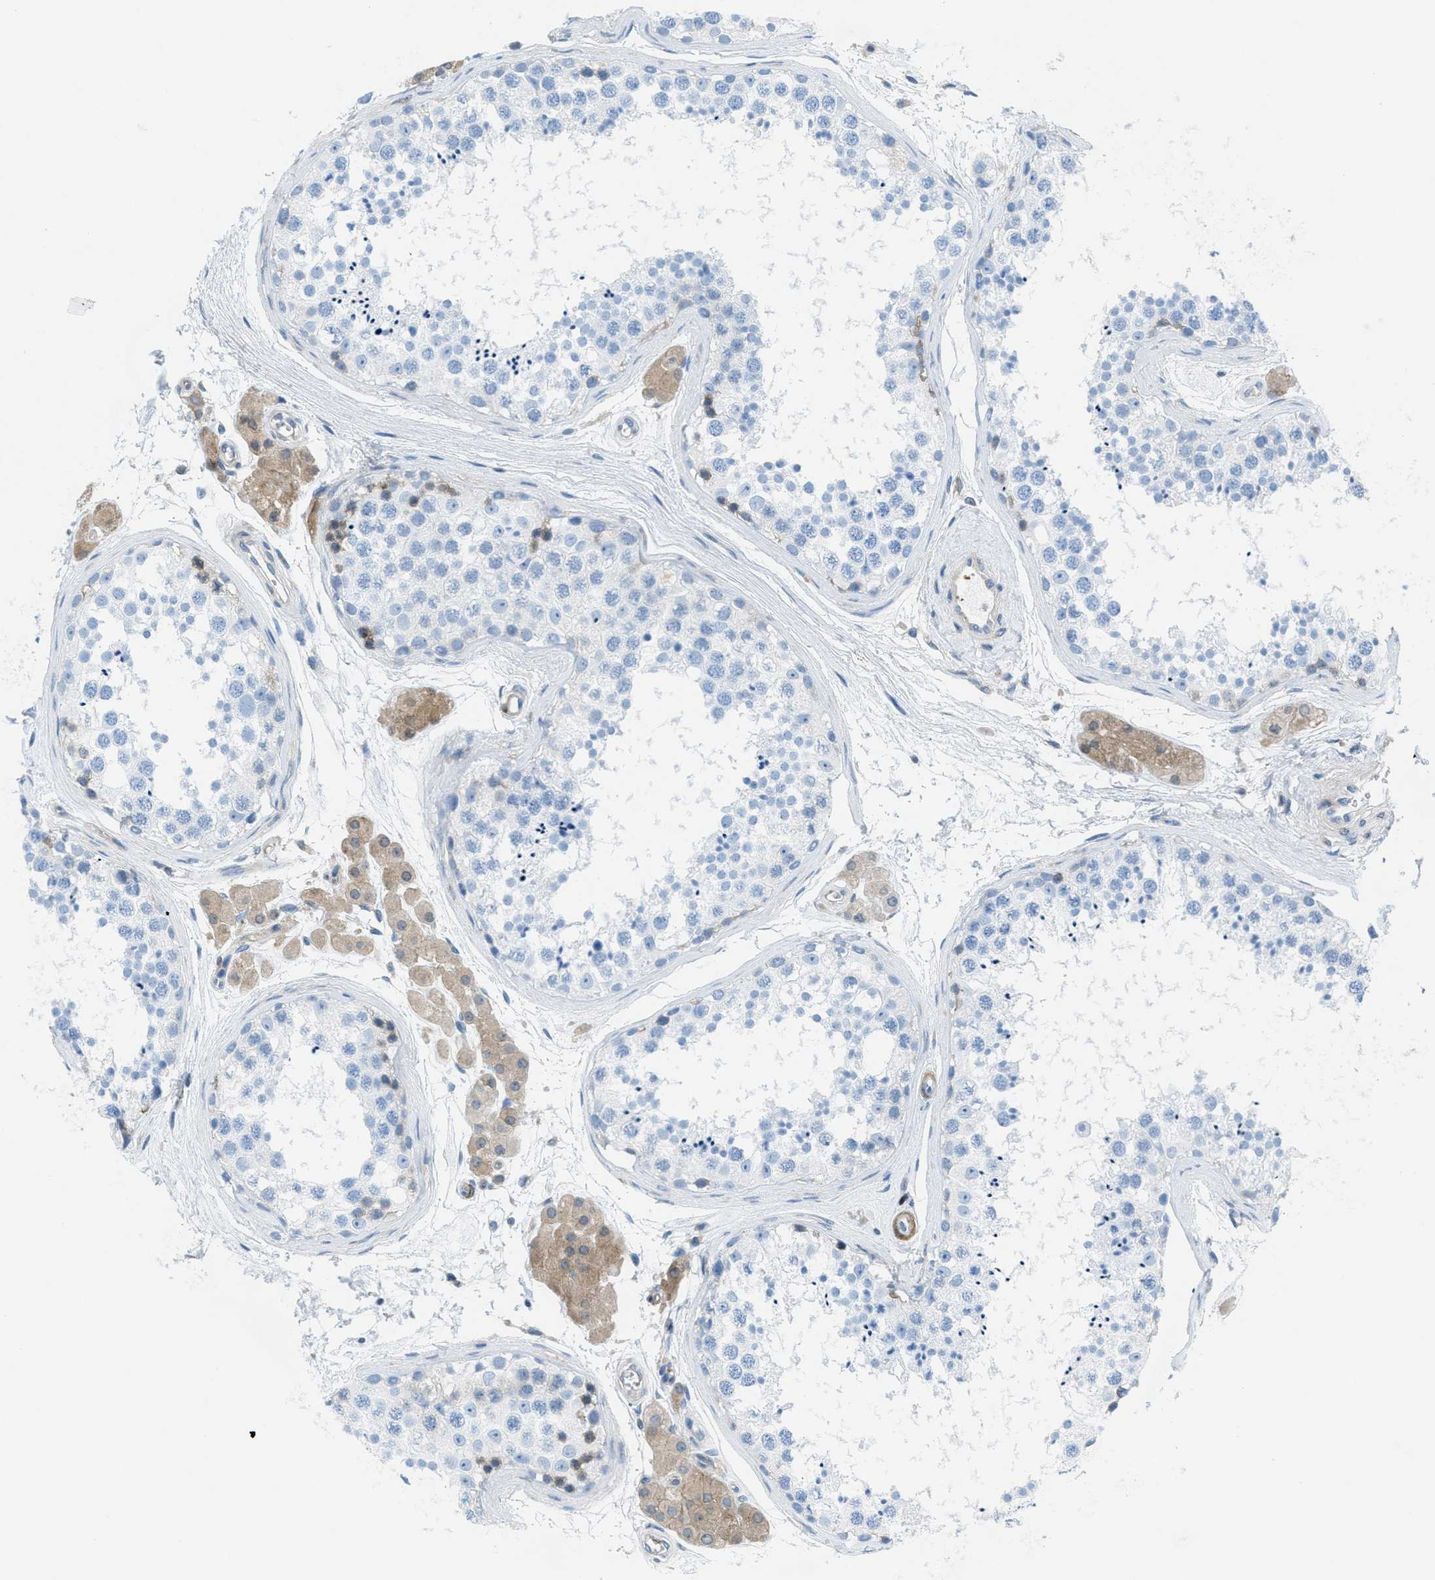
{"staining": {"intensity": "negative", "quantity": "none", "location": "none"}, "tissue": "testis", "cell_type": "Cells in seminiferous ducts", "image_type": "normal", "snomed": [{"axis": "morphology", "description": "Normal tissue, NOS"}, {"axis": "topography", "description": "Testis"}], "caption": "Image shows no protein expression in cells in seminiferous ducts of normal testis.", "gene": "MAPRE2", "patient": {"sex": "male", "age": 56}}